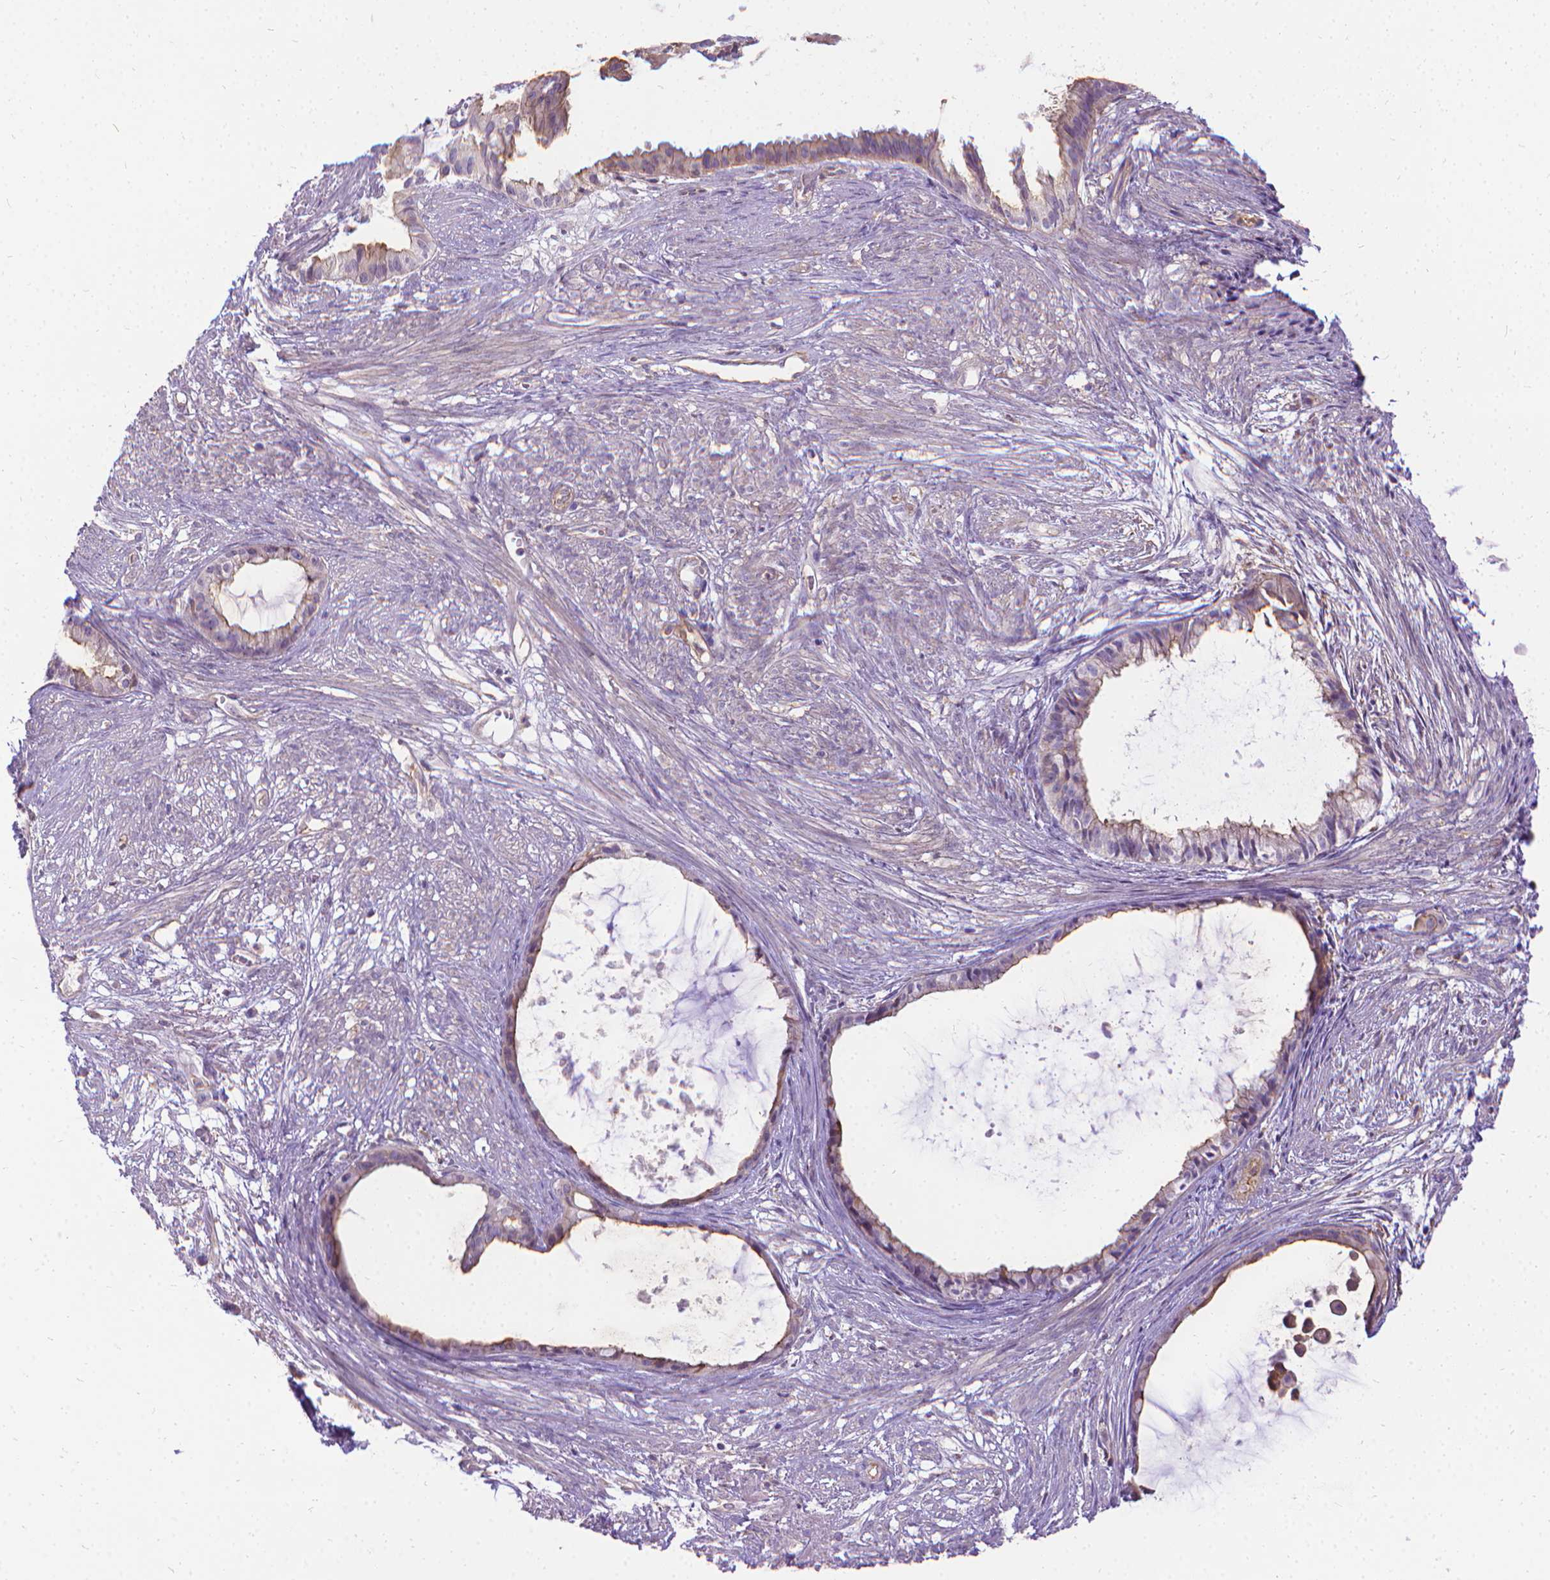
{"staining": {"intensity": "weak", "quantity": "<25%", "location": "cytoplasmic/membranous"}, "tissue": "endometrial cancer", "cell_type": "Tumor cells", "image_type": "cancer", "snomed": [{"axis": "morphology", "description": "Adenocarcinoma, NOS"}, {"axis": "topography", "description": "Endometrium"}], "caption": "An IHC photomicrograph of adenocarcinoma (endometrial) is shown. There is no staining in tumor cells of adenocarcinoma (endometrial).", "gene": "CFAP299", "patient": {"sex": "female", "age": 86}}